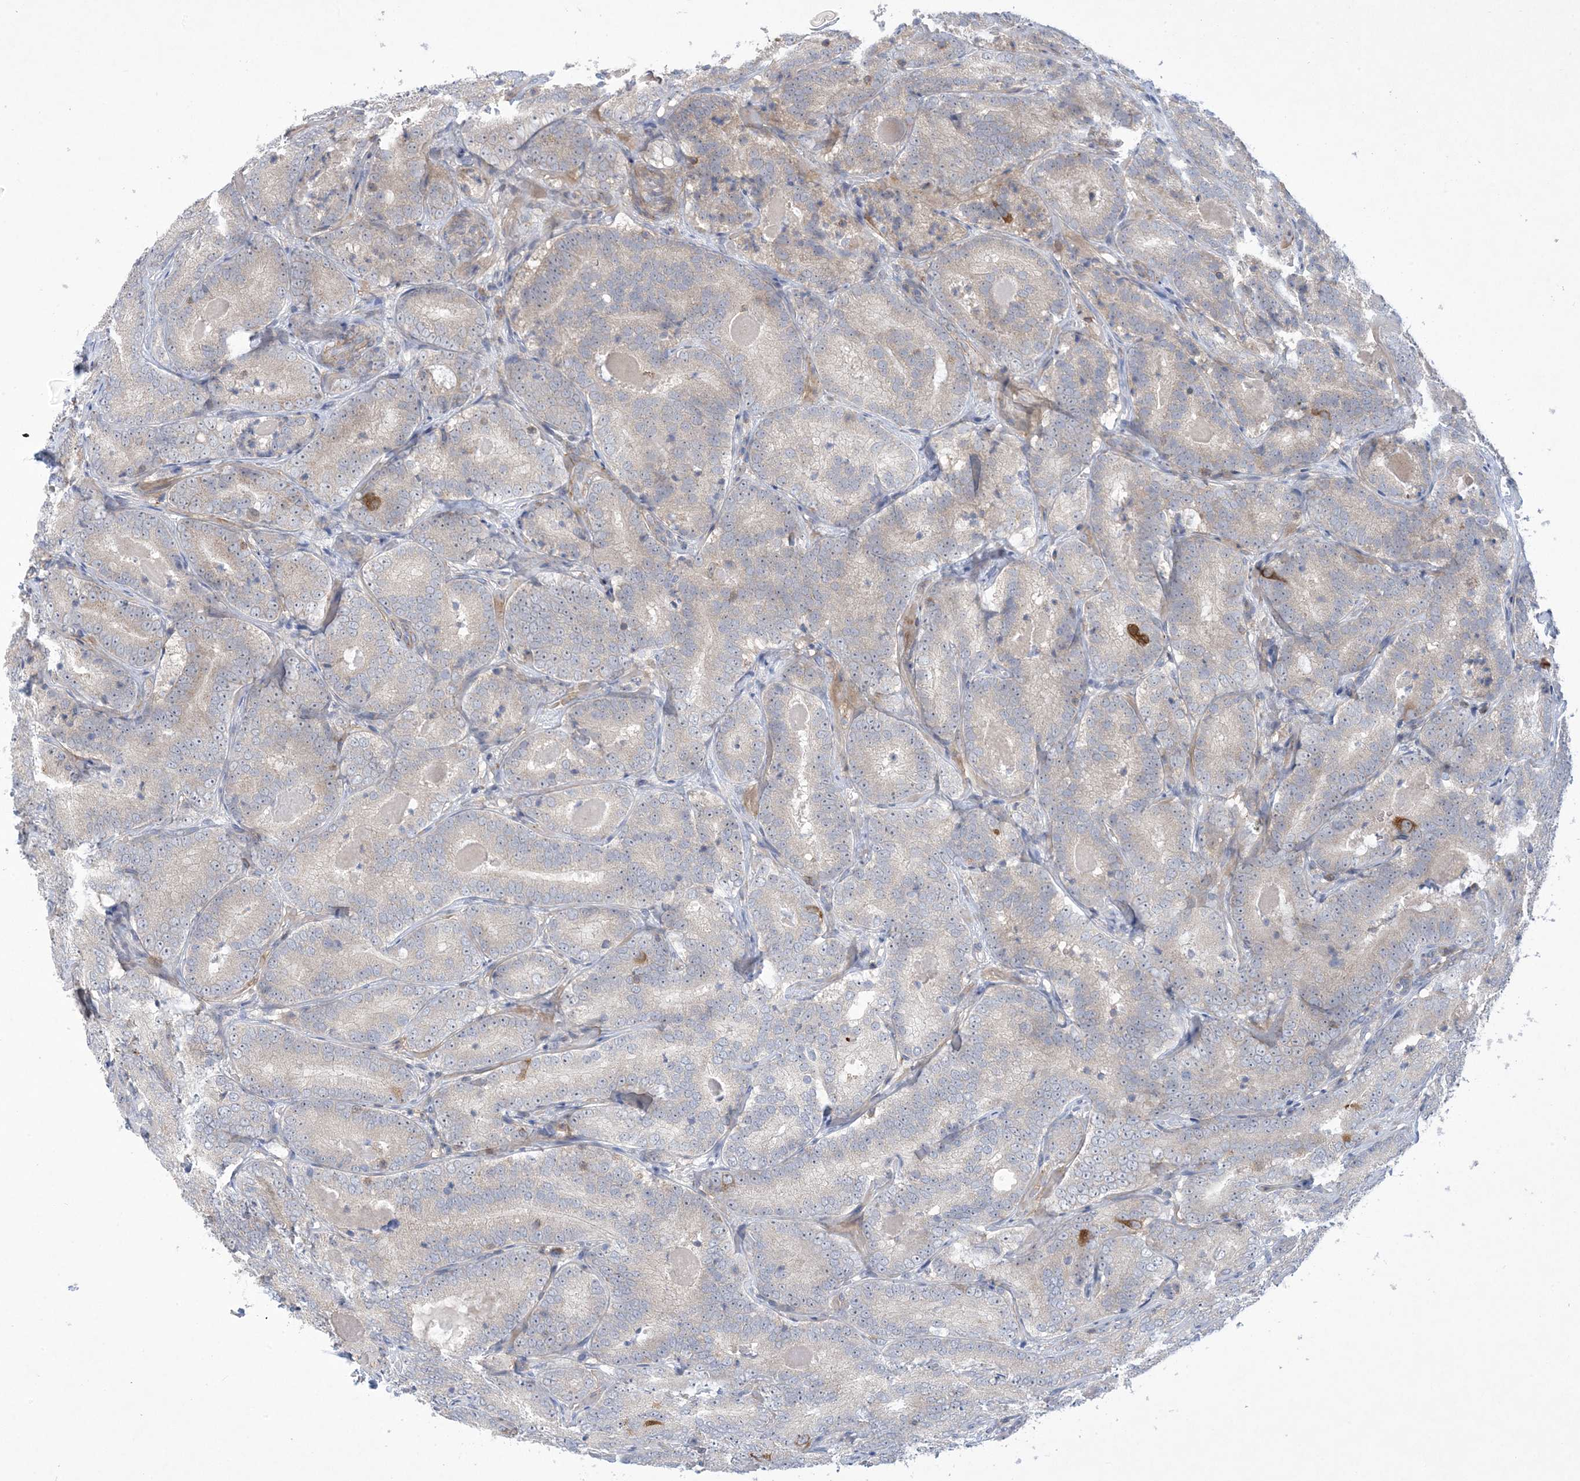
{"staining": {"intensity": "negative", "quantity": "none", "location": "none"}, "tissue": "prostate cancer", "cell_type": "Tumor cells", "image_type": "cancer", "snomed": [{"axis": "morphology", "description": "Adenocarcinoma, High grade"}, {"axis": "topography", "description": "Prostate"}], "caption": "Immunohistochemical staining of human prostate cancer (adenocarcinoma (high-grade)) exhibits no significant expression in tumor cells. (Stains: DAB IHC with hematoxylin counter stain, Microscopy: brightfield microscopy at high magnification).", "gene": "AOC1", "patient": {"sex": "male", "age": 57}}